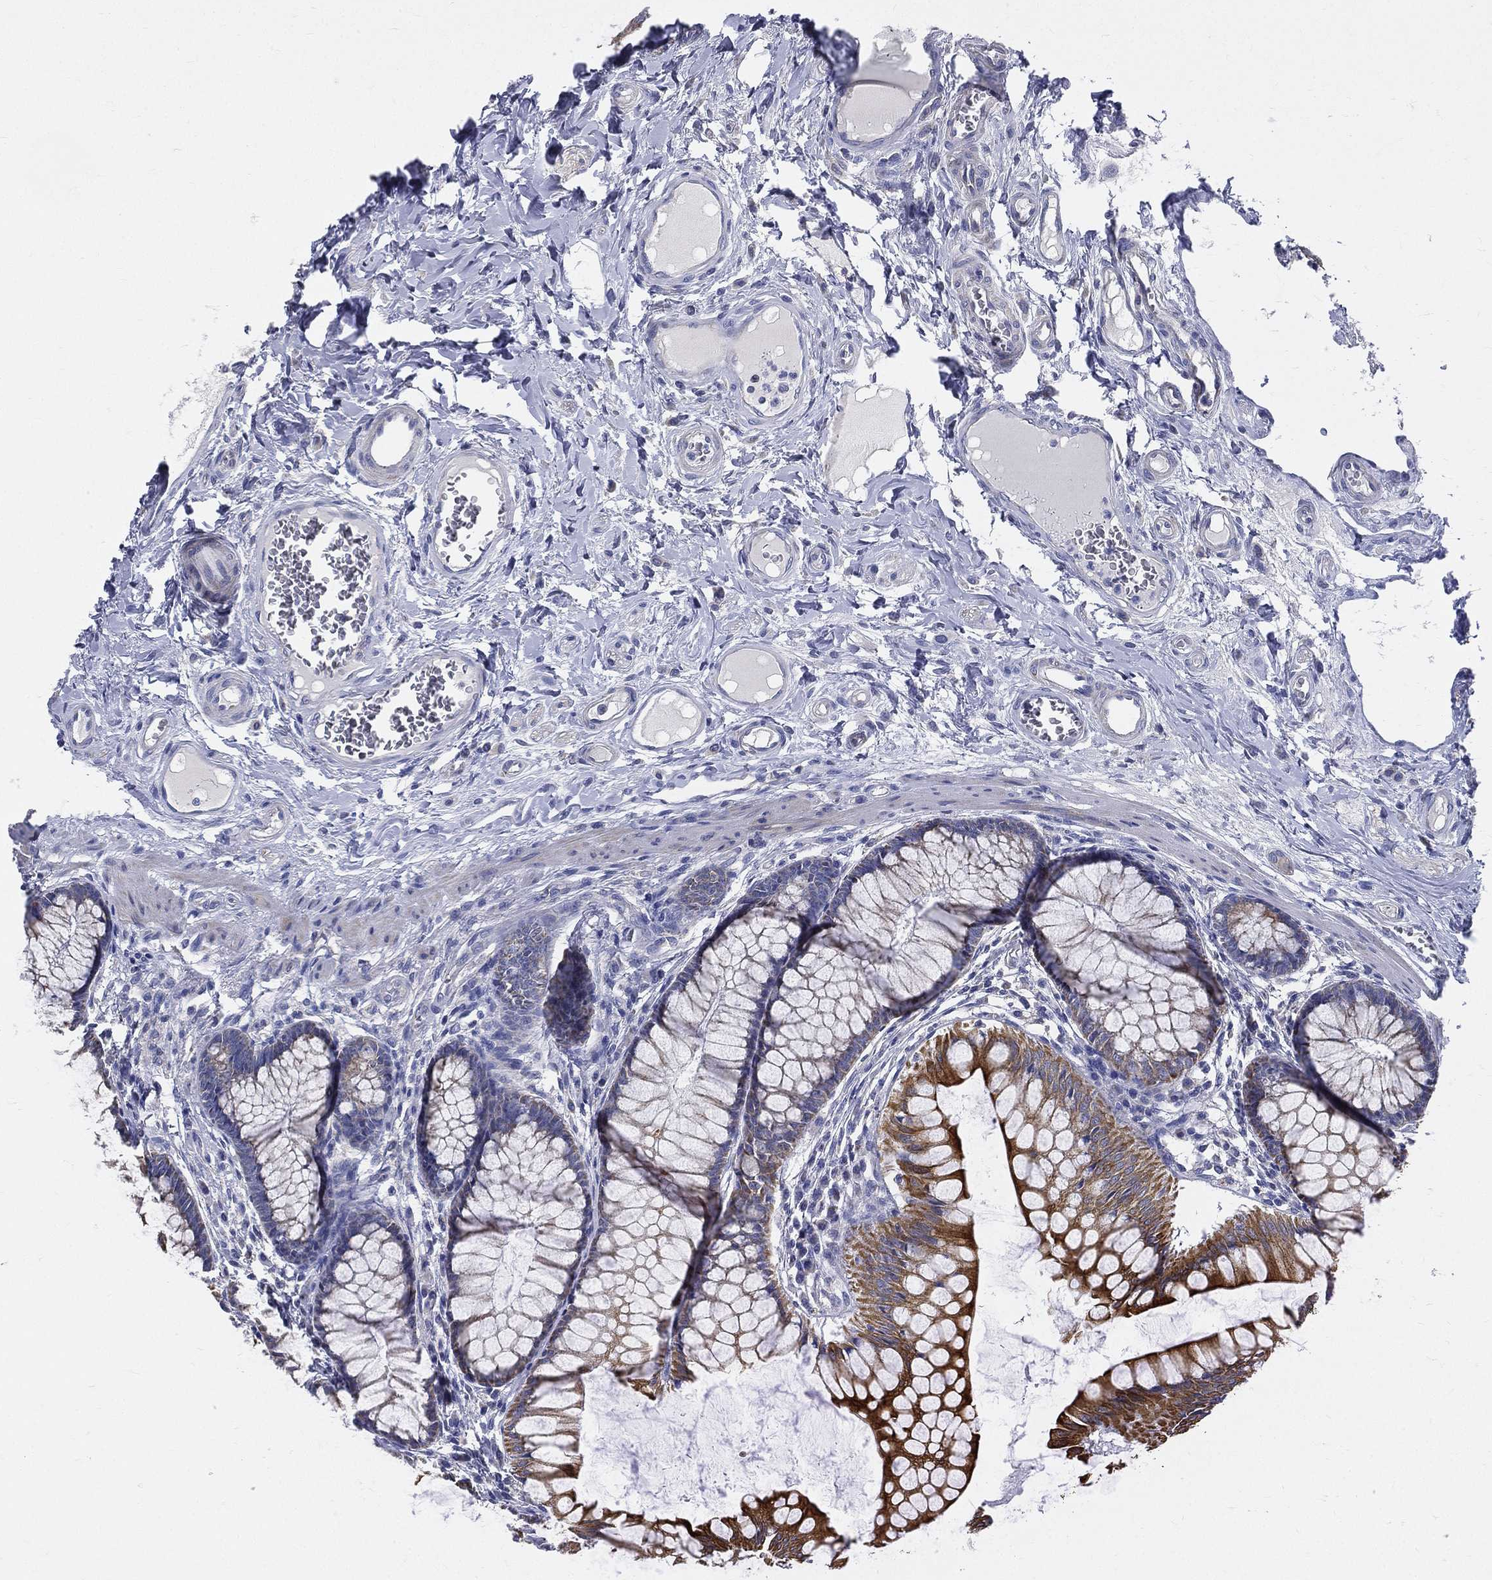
{"staining": {"intensity": "negative", "quantity": "none", "location": "none"}, "tissue": "colon", "cell_type": "Endothelial cells", "image_type": "normal", "snomed": [{"axis": "morphology", "description": "Normal tissue, NOS"}, {"axis": "topography", "description": "Colon"}], "caption": "Immunohistochemistry micrograph of normal colon stained for a protein (brown), which shows no staining in endothelial cells.", "gene": "PWWP3A", "patient": {"sex": "female", "age": 65}}